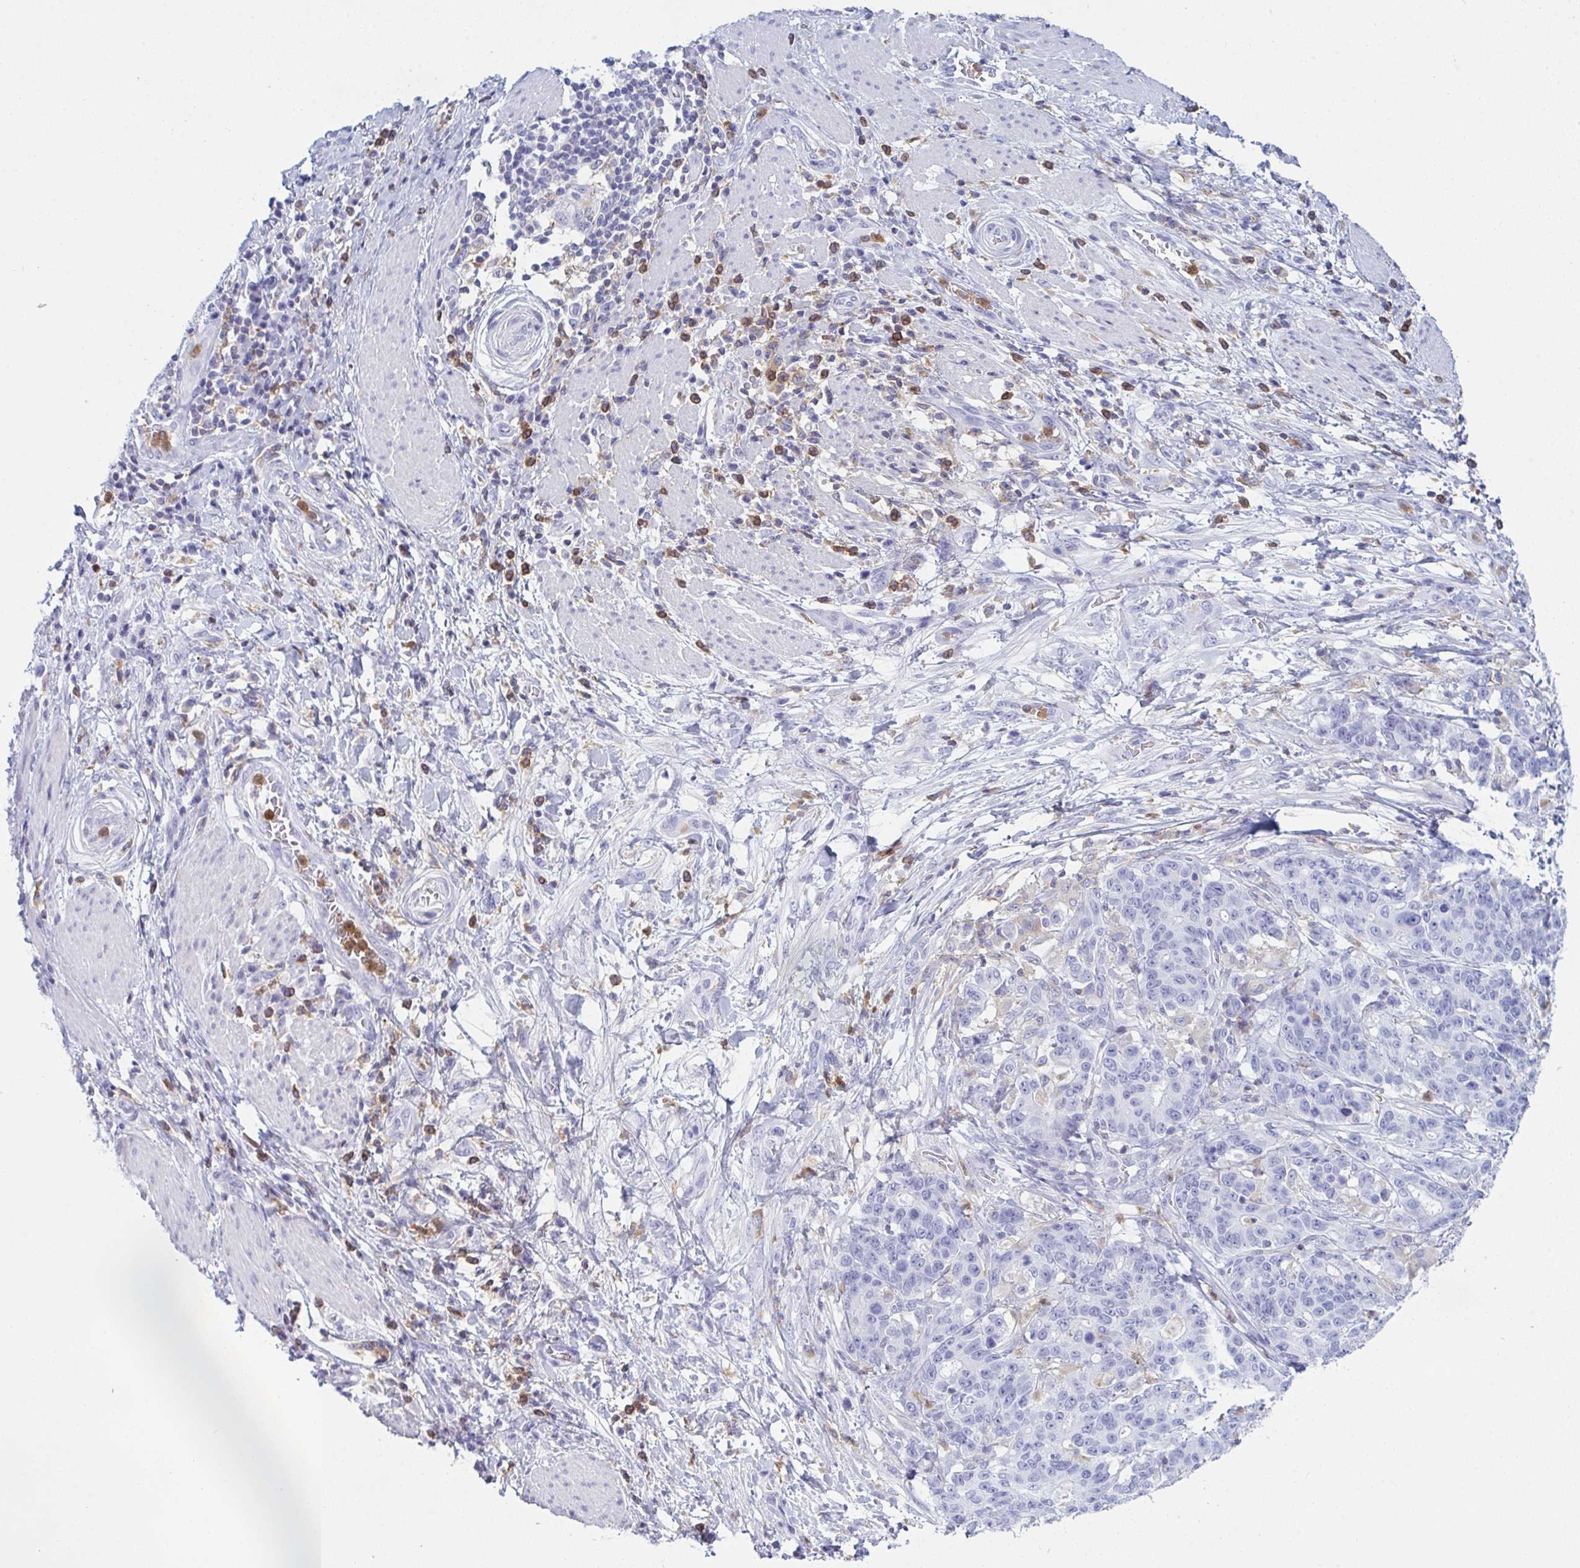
{"staining": {"intensity": "negative", "quantity": "none", "location": "none"}, "tissue": "stomach cancer", "cell_type": "Tumor cells", "image_type": "cancer", "snomed": [{"axis": "morphology", "description": "Normal tissue, NOS"}, {"axis": "morphology", "description": "Adenocarcinoma, NOS"}, {"axis": "topography", "description": "Stomach"}], "caption": "There is no significant positivity in tumor cells of stomach adenocarcinoma.", "gene": "MYO1F", "patient": {"sex": "female", "age": 64}}